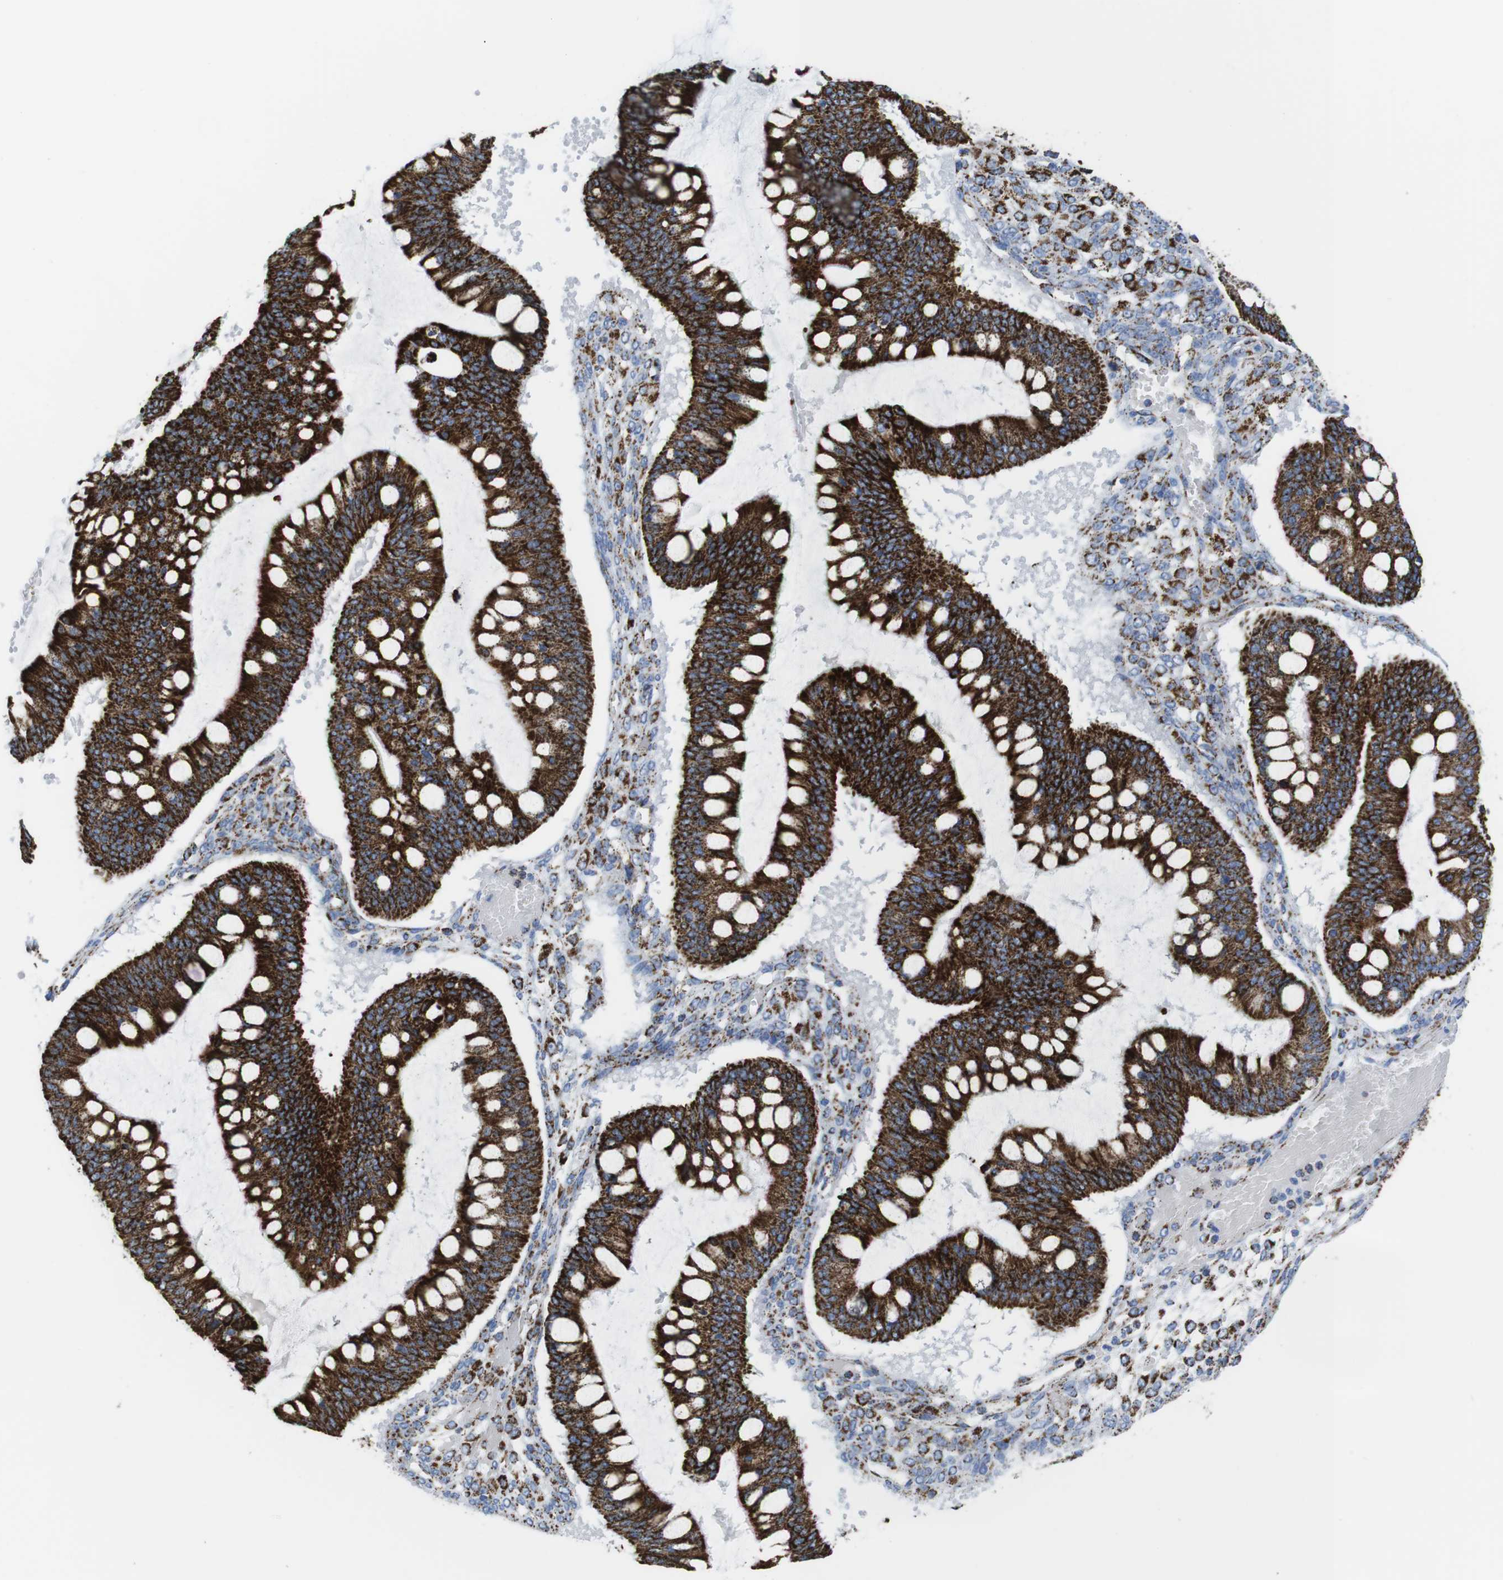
{"staining": {"intensity": "strong", "quantity": ">75%", "location": "cytoplasmic/membranous"}, "tissue": "ovarian cancer", "cell_type": "Tumor cells", "image_type": "cancer", "snomed": [{"axis": "morphology", "description": "Cystadenocarcinoma, mucinous, NOS"}, {"axis": "topography", "description": "Ovary"}], "caption": "A brown stain shows strong cytoplasmic/membranous positivity of a protein in human ovarian mucinous cystadenocarcinoma tumor cells.", "gene": "ATP5PO", "patient": {"sex": "female", "age": 73}}